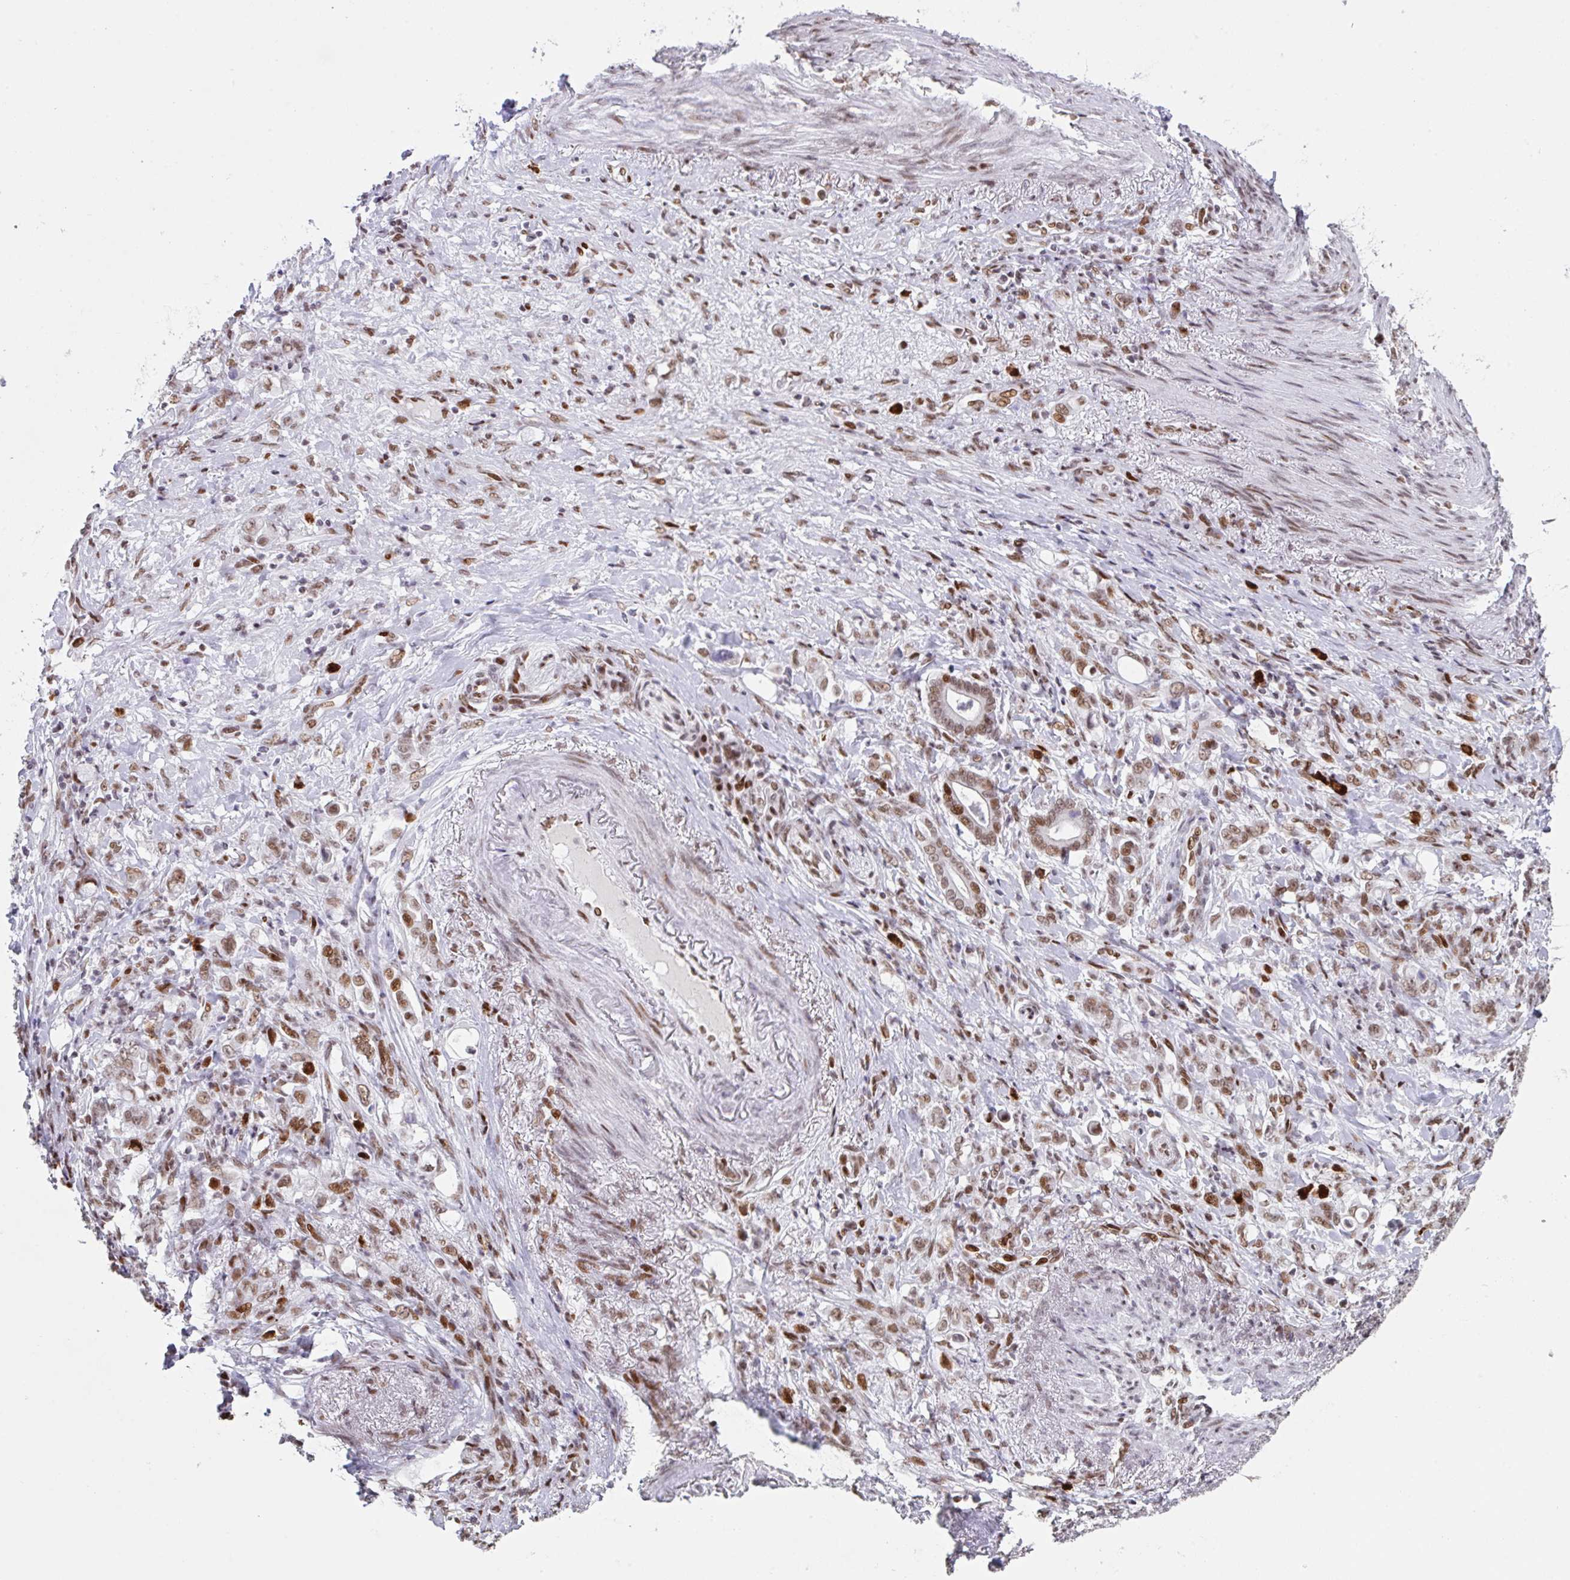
{"staining": {"intensity": "moderate", "quantity": ">75%", "location": "nuclear"}, "tissue": "stomach cancer", "cell_type": "Tumor cells", "image_type": "cancer", "snomed": [{"axis": "morphology", "description": "Adenocarcinoma, NOS"}, {"axis": "topography", "description": "Stomach"}], "caption": "DAB immunohistochemical staining of human adenocarcinoma (stomach) displays moderate nuclear protein staining in approximately >75% of tumor cells.", "gene": "CLP1", "patient": {"sex": "female", "age": 79}}